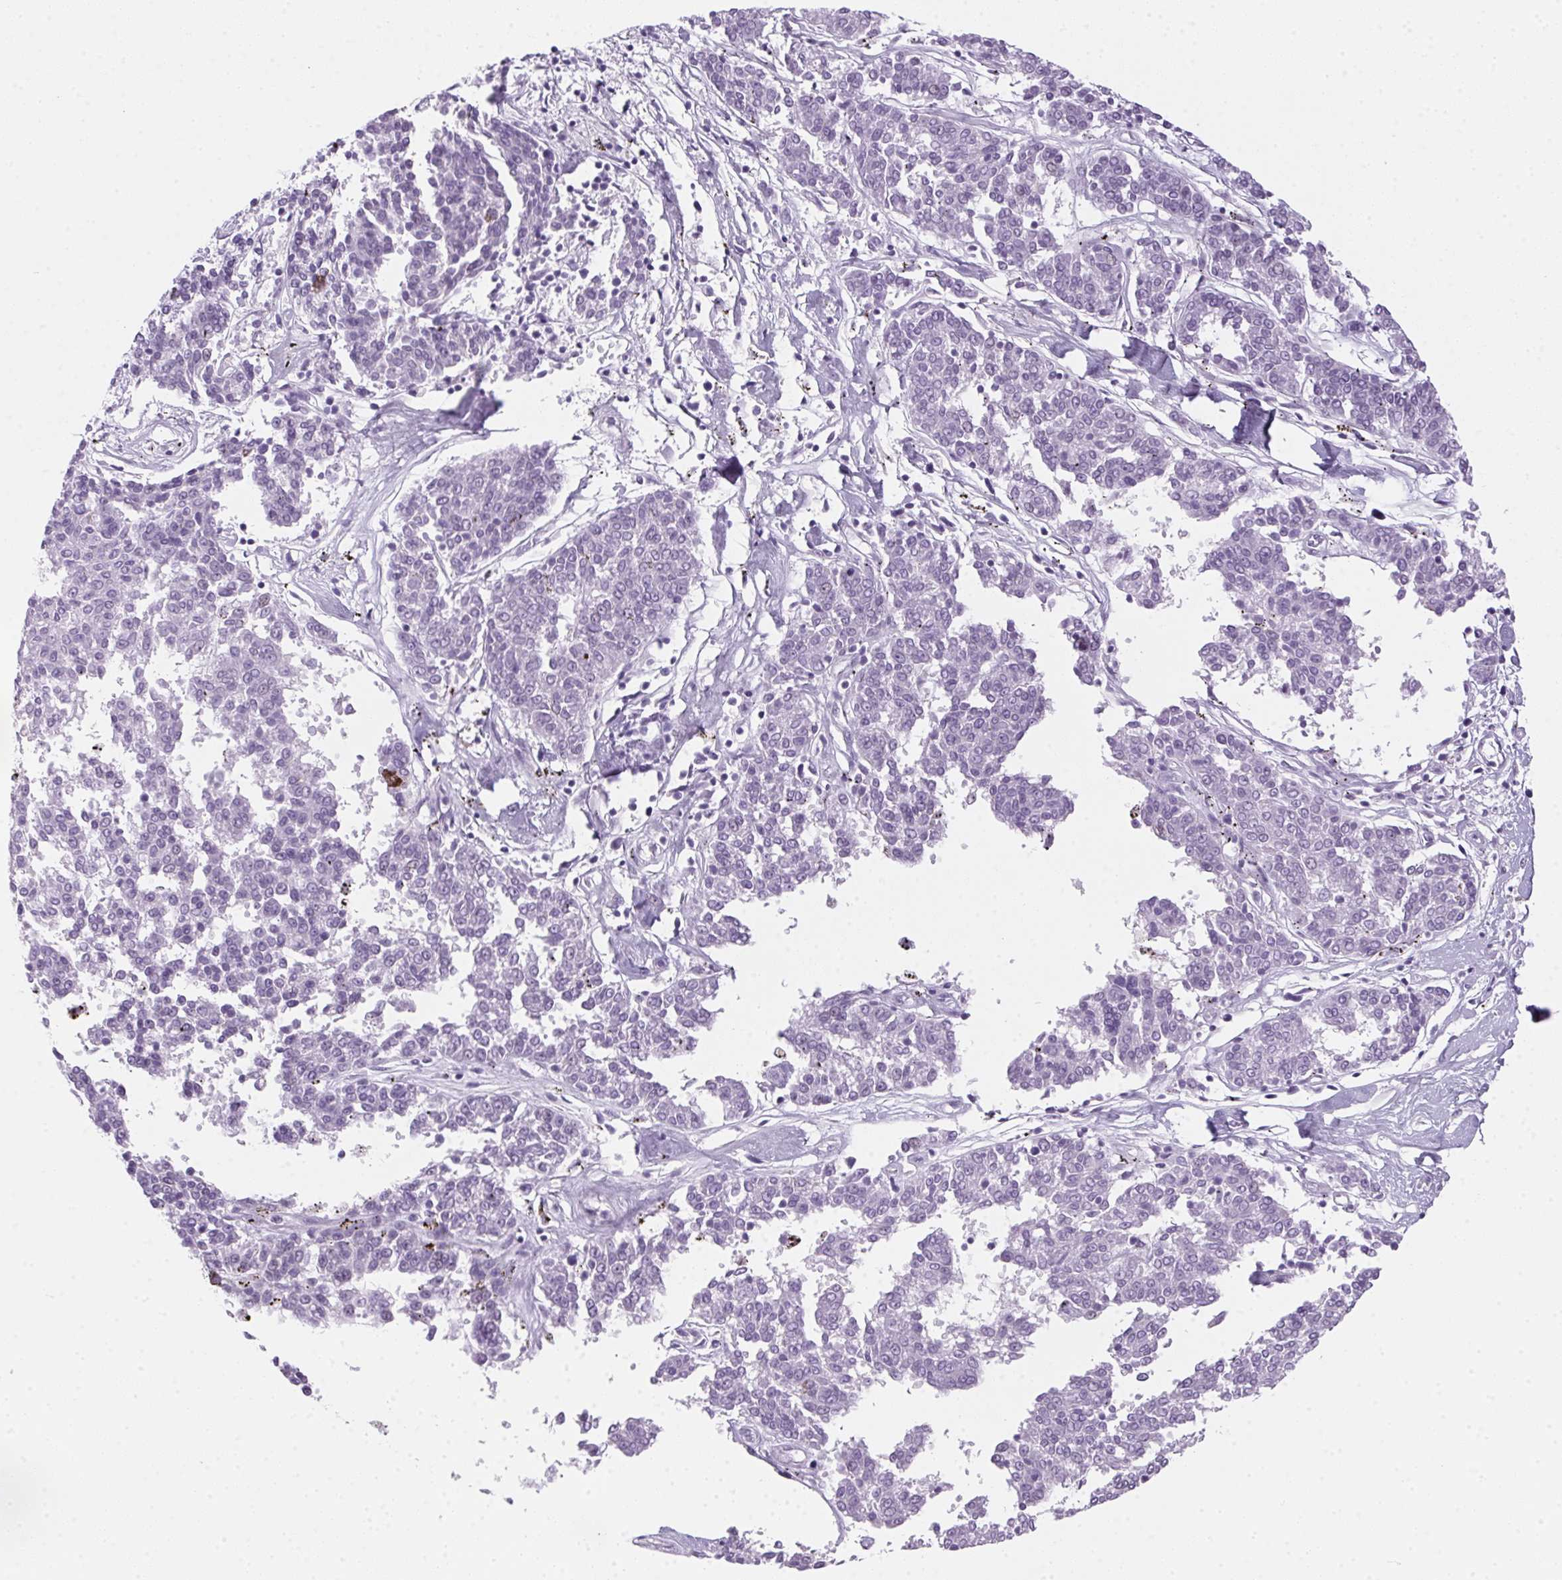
{"staining": {"intensity": "negative", "quantity": "none", "location": "none"}, "tissue": "melanoma", "cell_type": "Tumor cells", "image_type": "cancer", "snomed": [{"axis": "morphology", "description": "Malignant melanoma, NOS"}, {"axis": "topography", "description": "Skin"}], "caption": "The immunohistochemistry photomicrograph has no significant expression in tumor cells of melanoma tissue.", "gene": "POPDC2", "patient": {"sex": "female", "age": 72}}